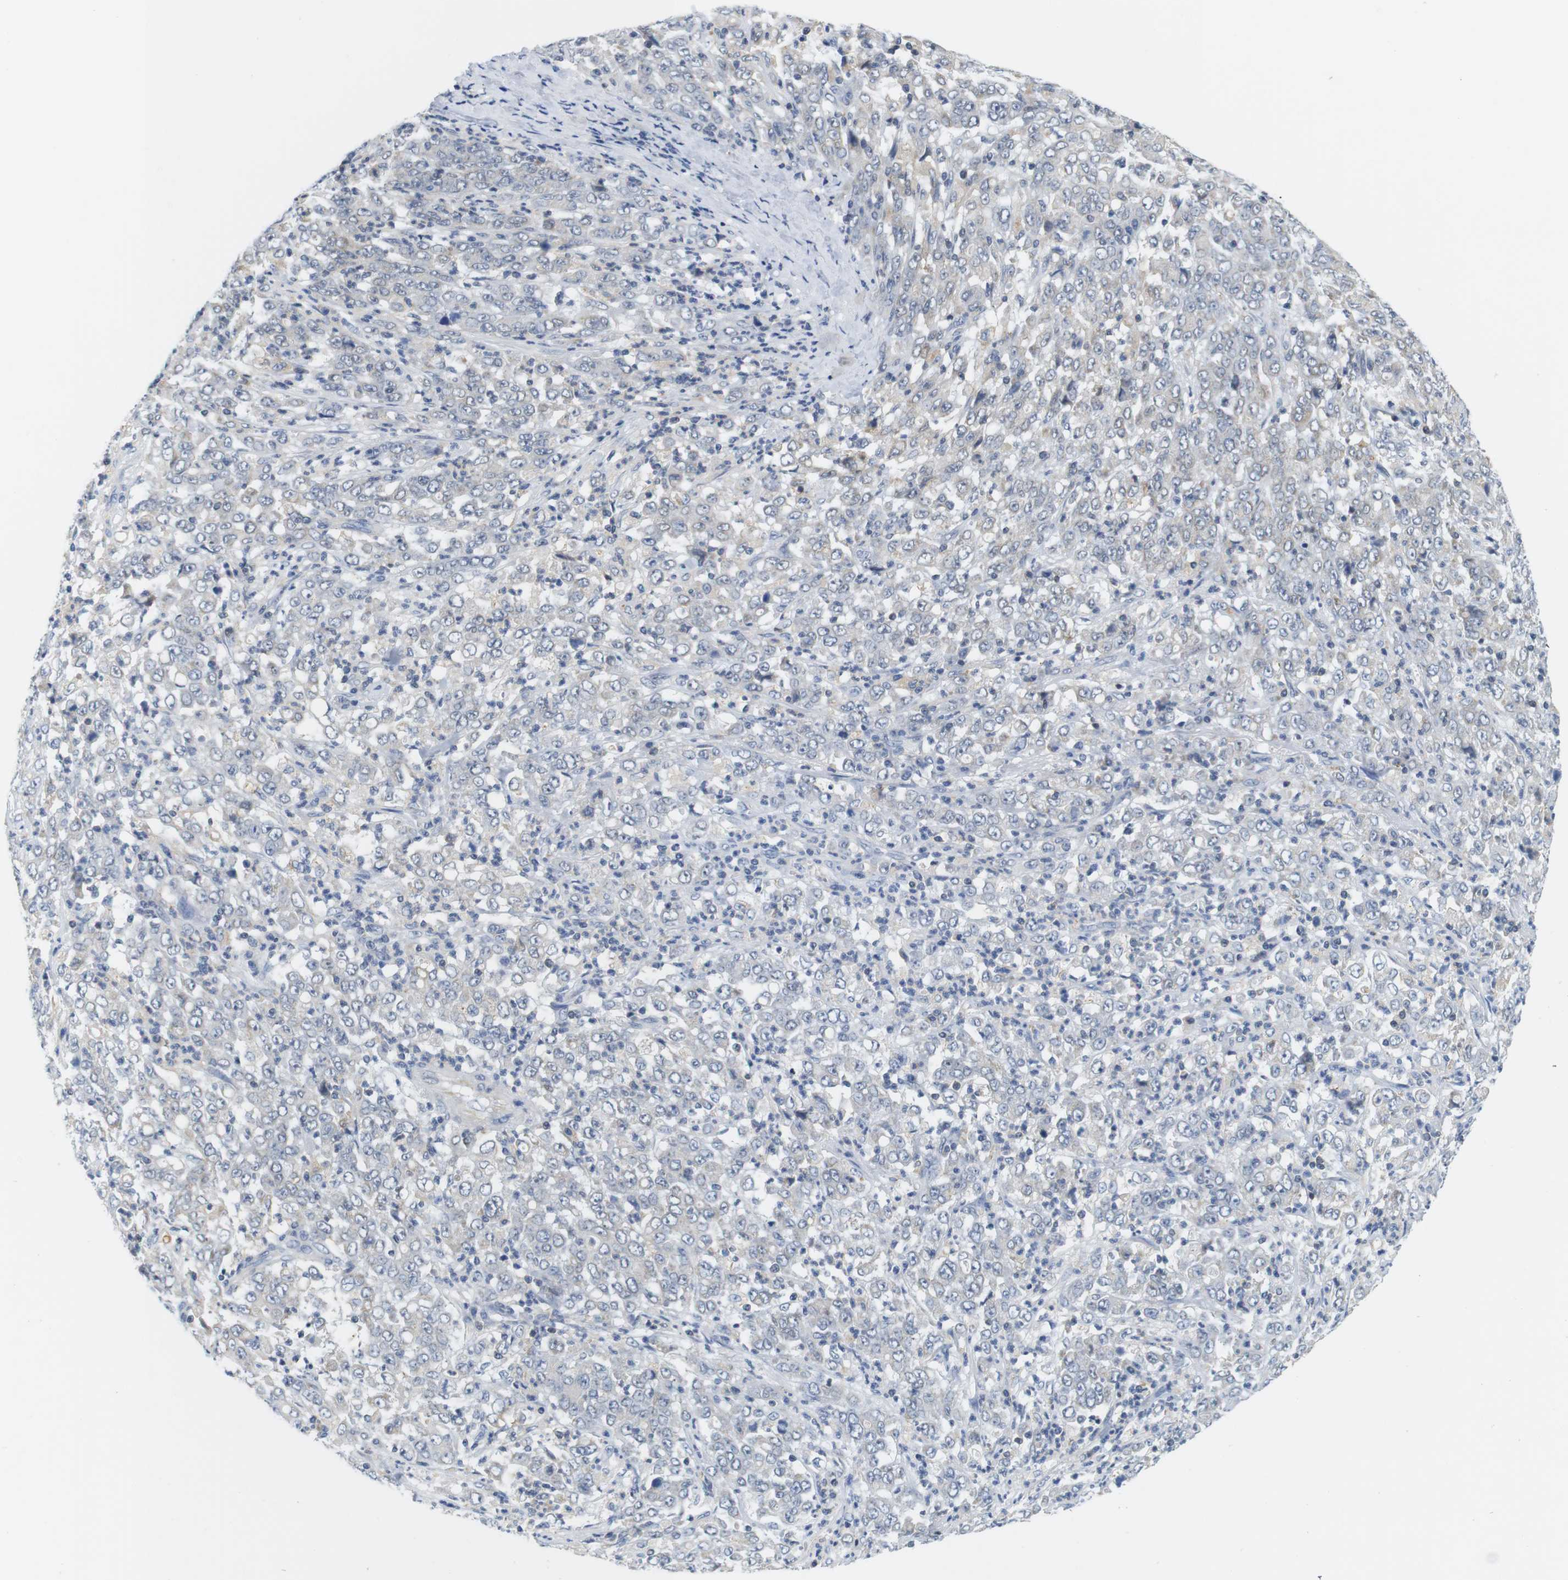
{"staining": {"intensity": "negative", "quantity": "none", "location": "none"}, "tissue": "stomach cancer", "cell_type": "Tumor cells", "image_type": "cancer", "snomed": [{"axis": "morphology", "description": "Adenocarcinoma, NOS"}, {"axis": "topography", "description": "Stomach, lower"}], "caption": "A high-resolution photomicrograph shows IHC staining of stomach adenocarcinoma, which exhibits no significant positivity in tumor cells.", "gene": "OTOF", "patient": {"sex": "female", "age": 71}}